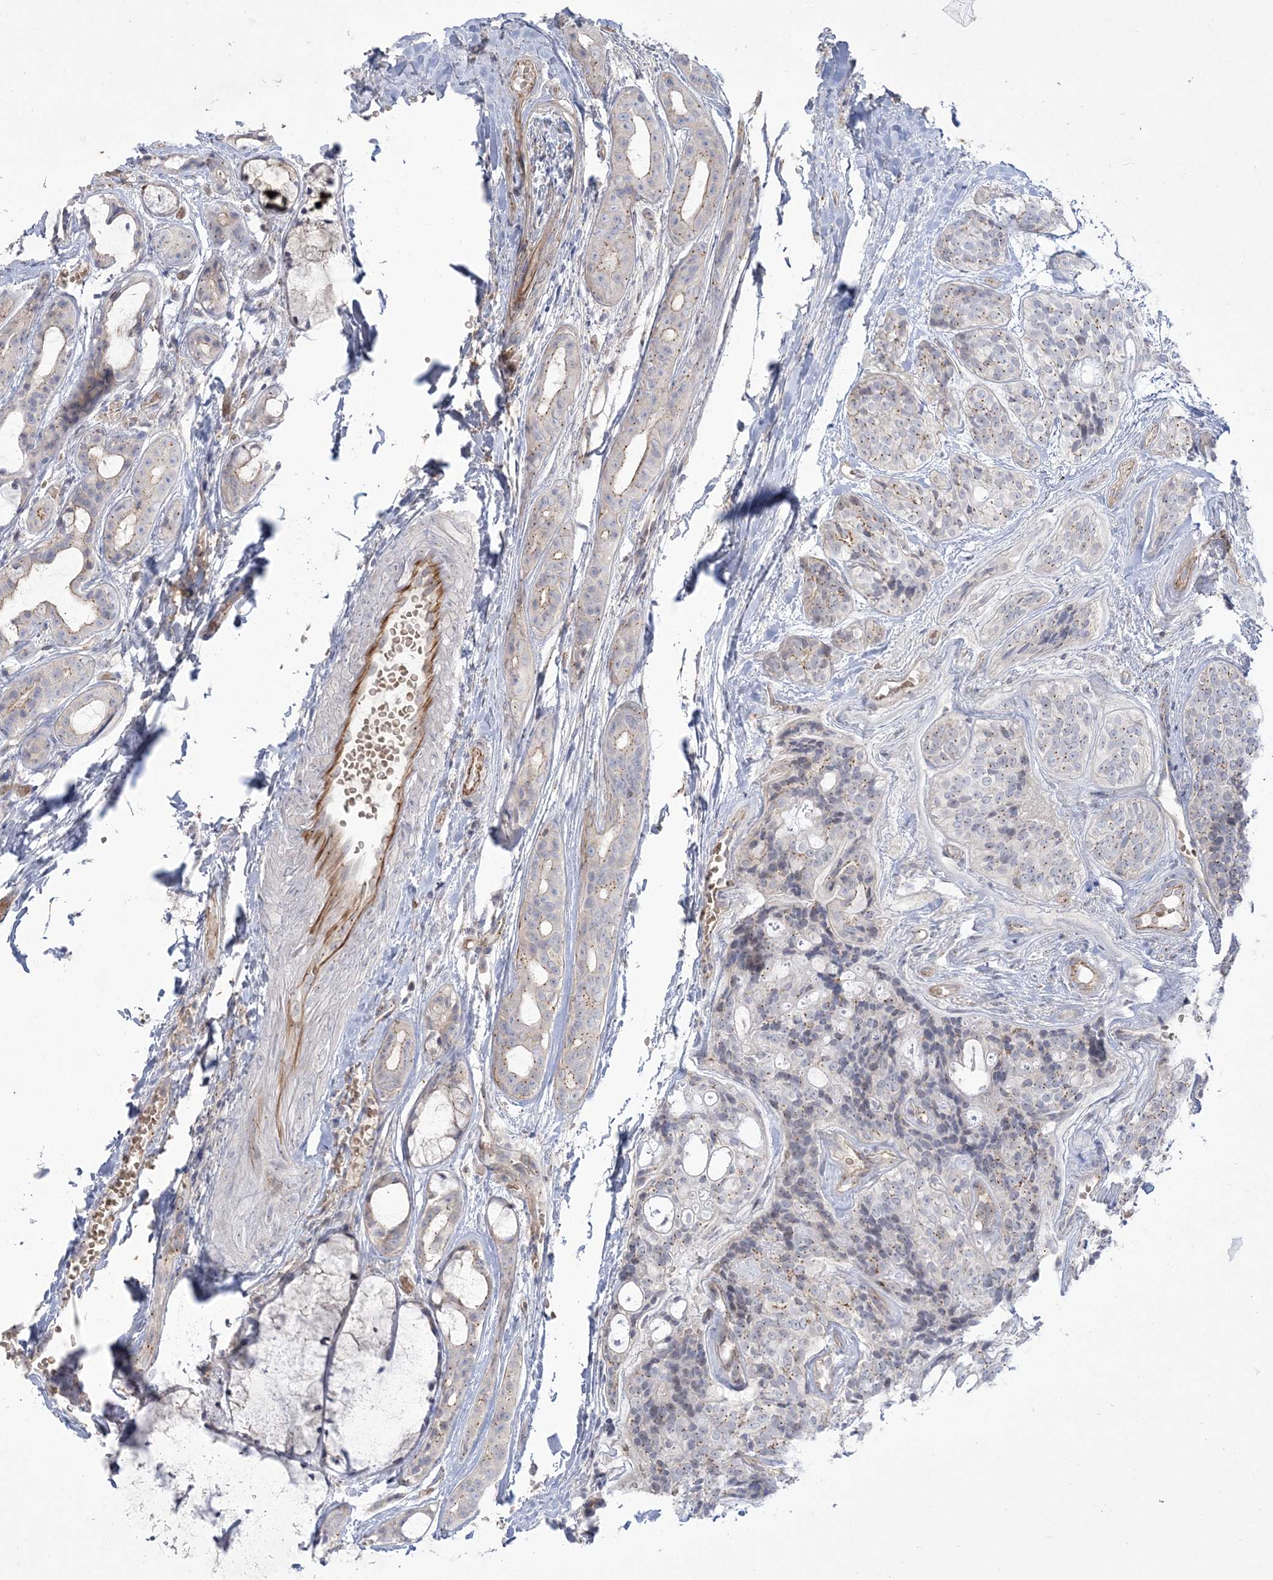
{"staining": {"intensity": "moderate", "quantity": "25%-75%", "location": "cytoplasmic/membranous"}, "tissue": "head and neck cancer", "cell_type": "Tumor cells", "image_type": "cancer", "snomed": [{"axis": "morphology", "description": "Adenocarcinoma, NOS"}, {"axis": "topography", "description": "Head-Neck"}], "caption": "Immunohistochemistry (IHC) of human head and neck cancer shows medium levels of moderate cytoplasmic/membranous positivity in about 25%-75% of tumor cells.", "gene": "ADAMTS12", "patient": {"sex": "male", "age": 66}}